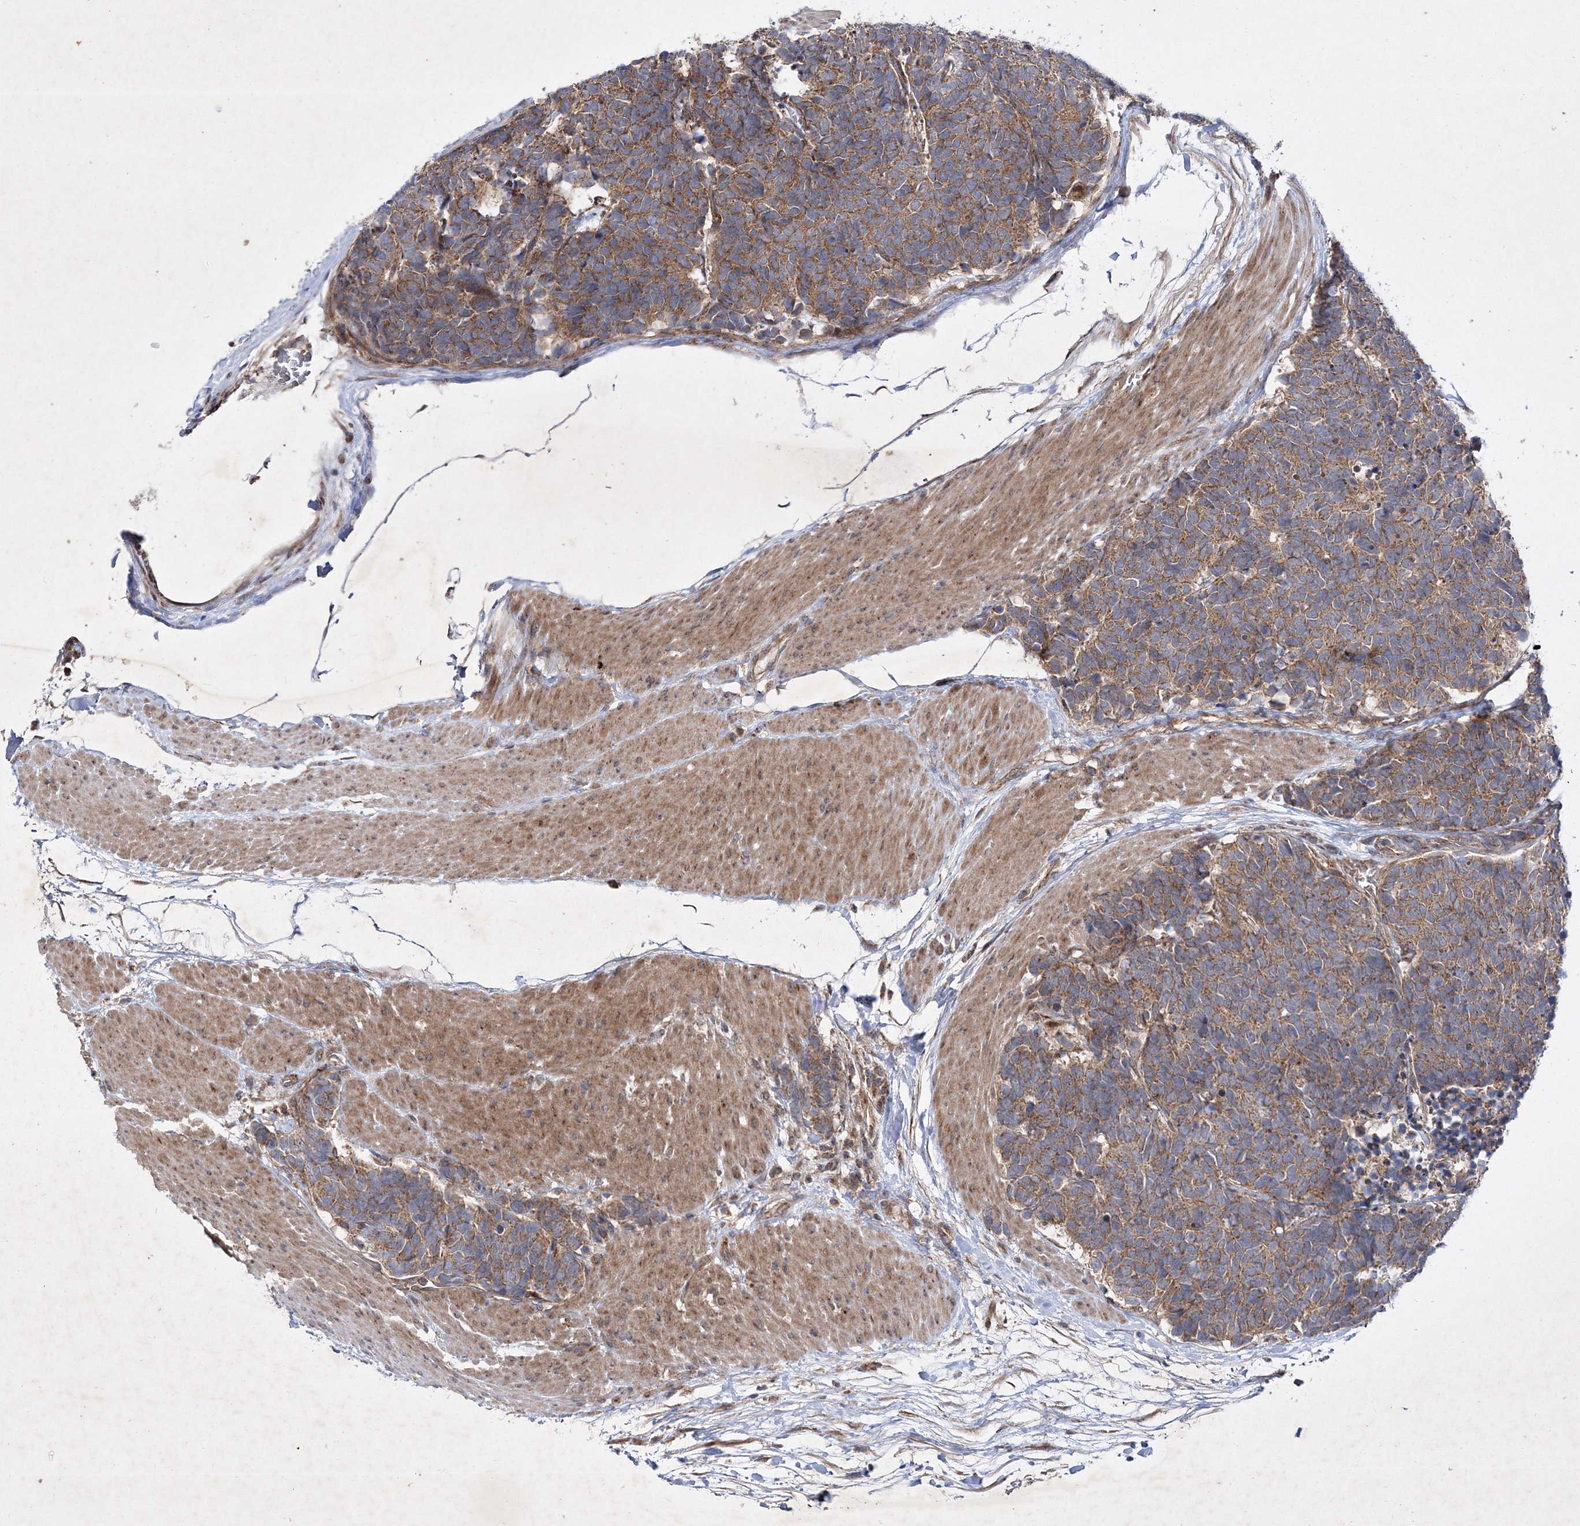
{"staining": {"intensity": "moderate", "quantity": ">75%", "location": "cytoplasmic/membranous"}, "tissue": "carcinoid", "cell_type": "Tumor cells", "image_type": "cancer", "snomed": [{"axis": "morphology", "description": "Carcinoma, NOS"}, {"axis": "morphology", "description": "Carcinoid, malignant, NOS"}, {"axis": "topography", "description": "Urinary bladder"}], "caption": "This micrograph demonstrates immunohistochemistry staining of carcinoid, with medium moderate cytoplasmic/membranous staining in about >75% of tumor cells.", "gene": "SCRN3", "patient": {"sex": "male", "age": 57}}